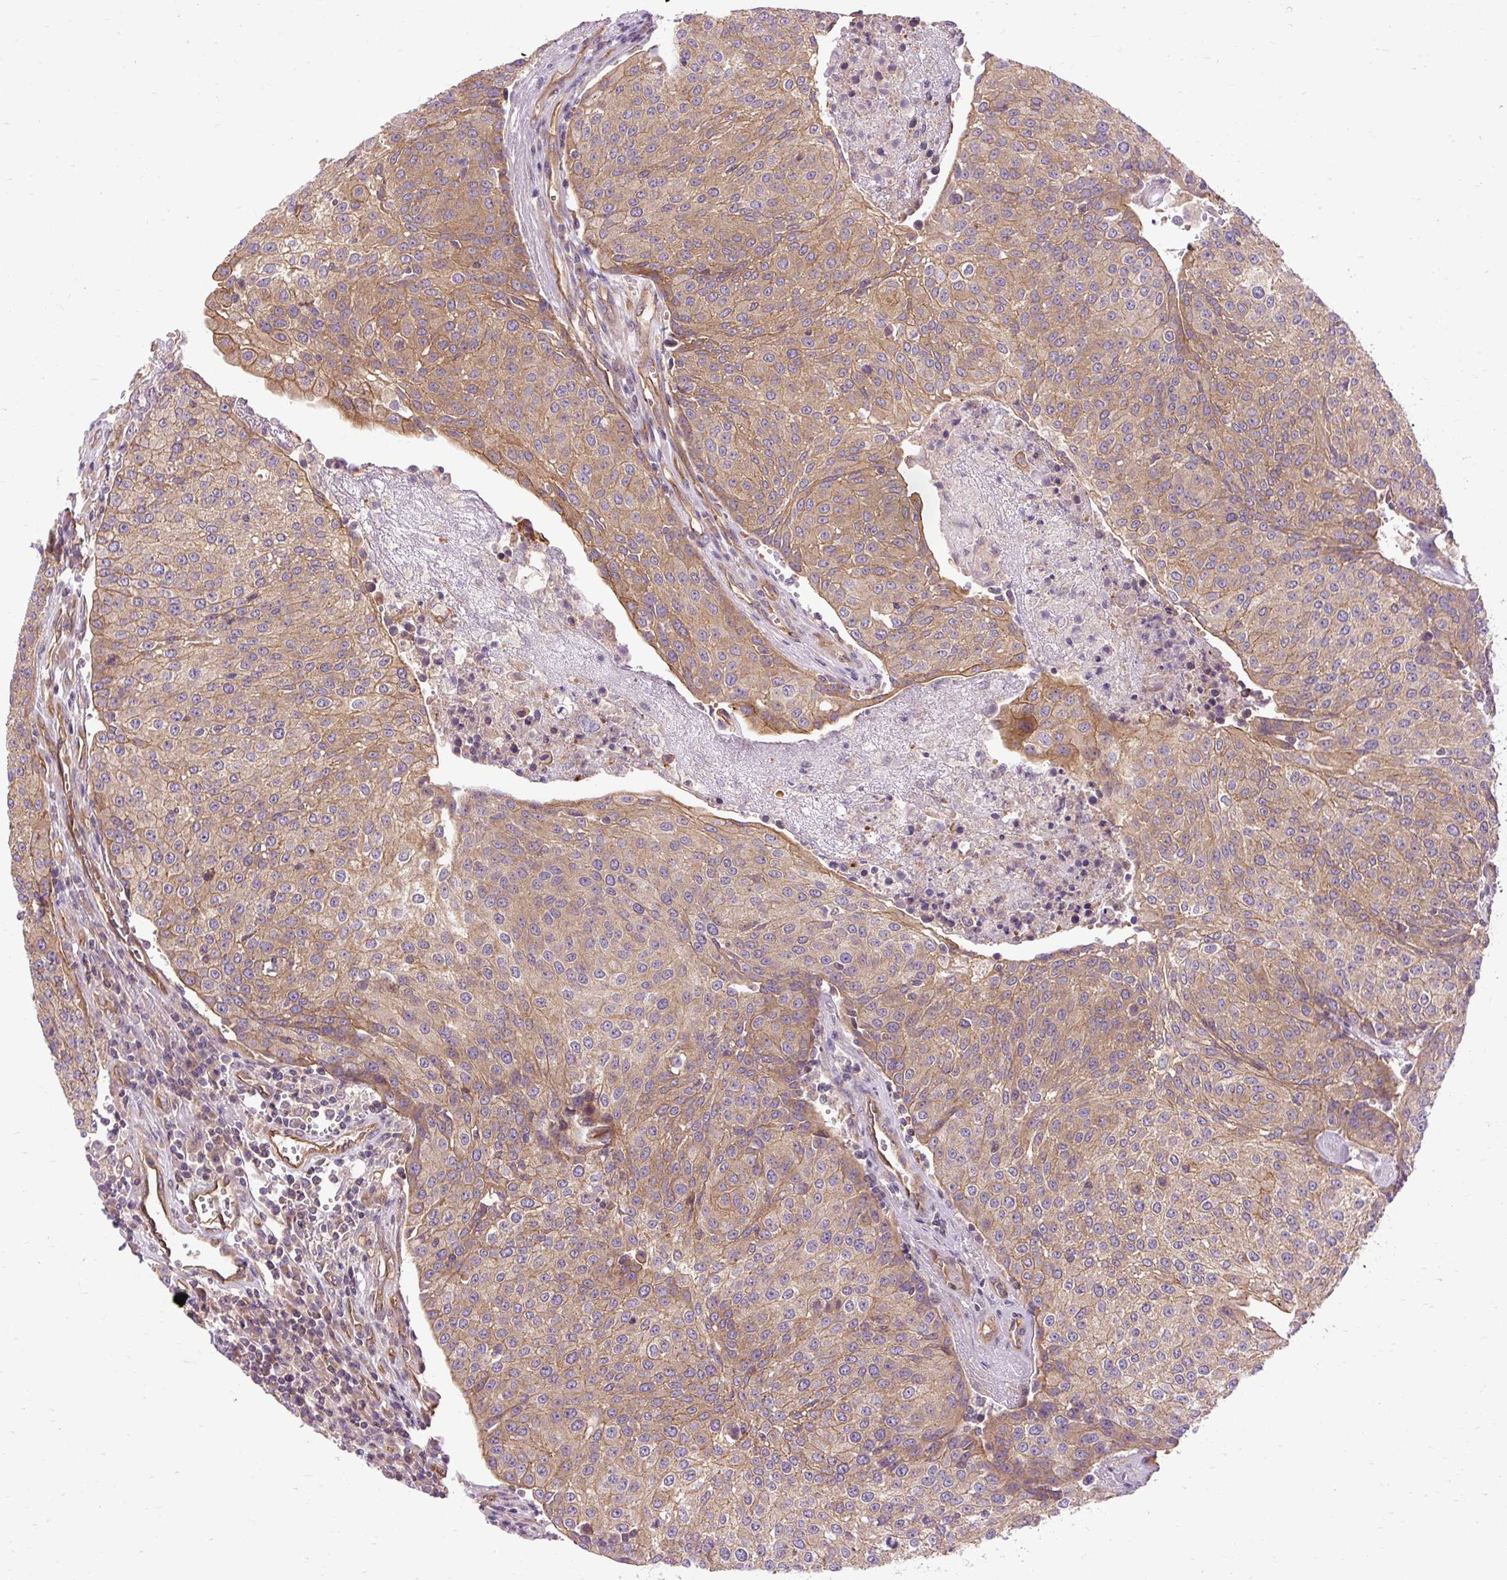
{"staining": {"intensity": "weak", "quantity": ">75%", "location": "cytoplasmic/membranous"}, "tissue": "urothelial cancer", "cell_type": "Tumor cells", "image_type": "cancer", "snomed": [{"axis": "morphology", "description": "Urothelial carcinoma, High grade"}, {"axis": "topography", "description": "Urinary bladder"}], "caption": "Urothelial cancer stained for a protein (brown) displays weak cytoplasmic/membranous positive staining in about >75% of tumor cells.", "gene": "CCDC93", "patient": {"sex": "female", "age": 85}}